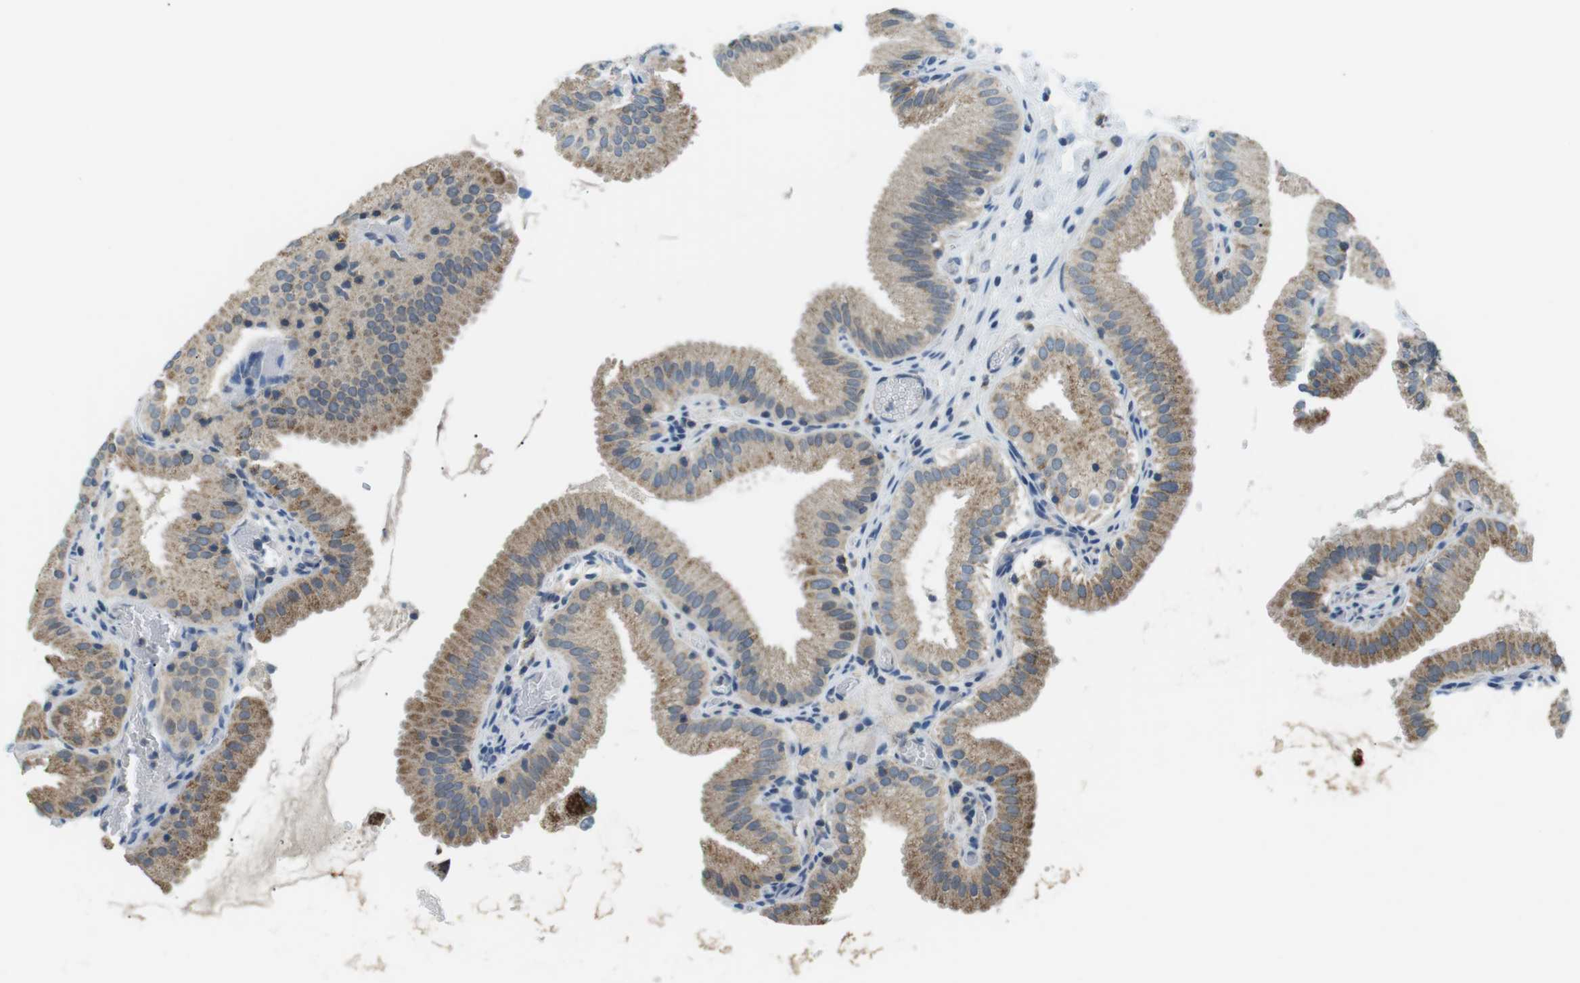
{"staining": {"intensity": "moderate", "quantity": "25%-75%", "location": "cytoplasmic/membranous"}, "tissue": "gallbladder", "cell_type": "Glandular cells", "image_type": "normal", "snomed": [{"axis": "morphology", "description": "Normal tissue, NOS"}, {"axis": "topography", "description": "Gallbladder"}], "caption": "Brown immunohistochemical staining in unremarkable human gallbladder exhibits moderate cytoplasmic/membranous positivity in approximately 25%-75% of glandular cells.", "gene": "BACE1", "patient": {"sex": "male", "age": 54}}